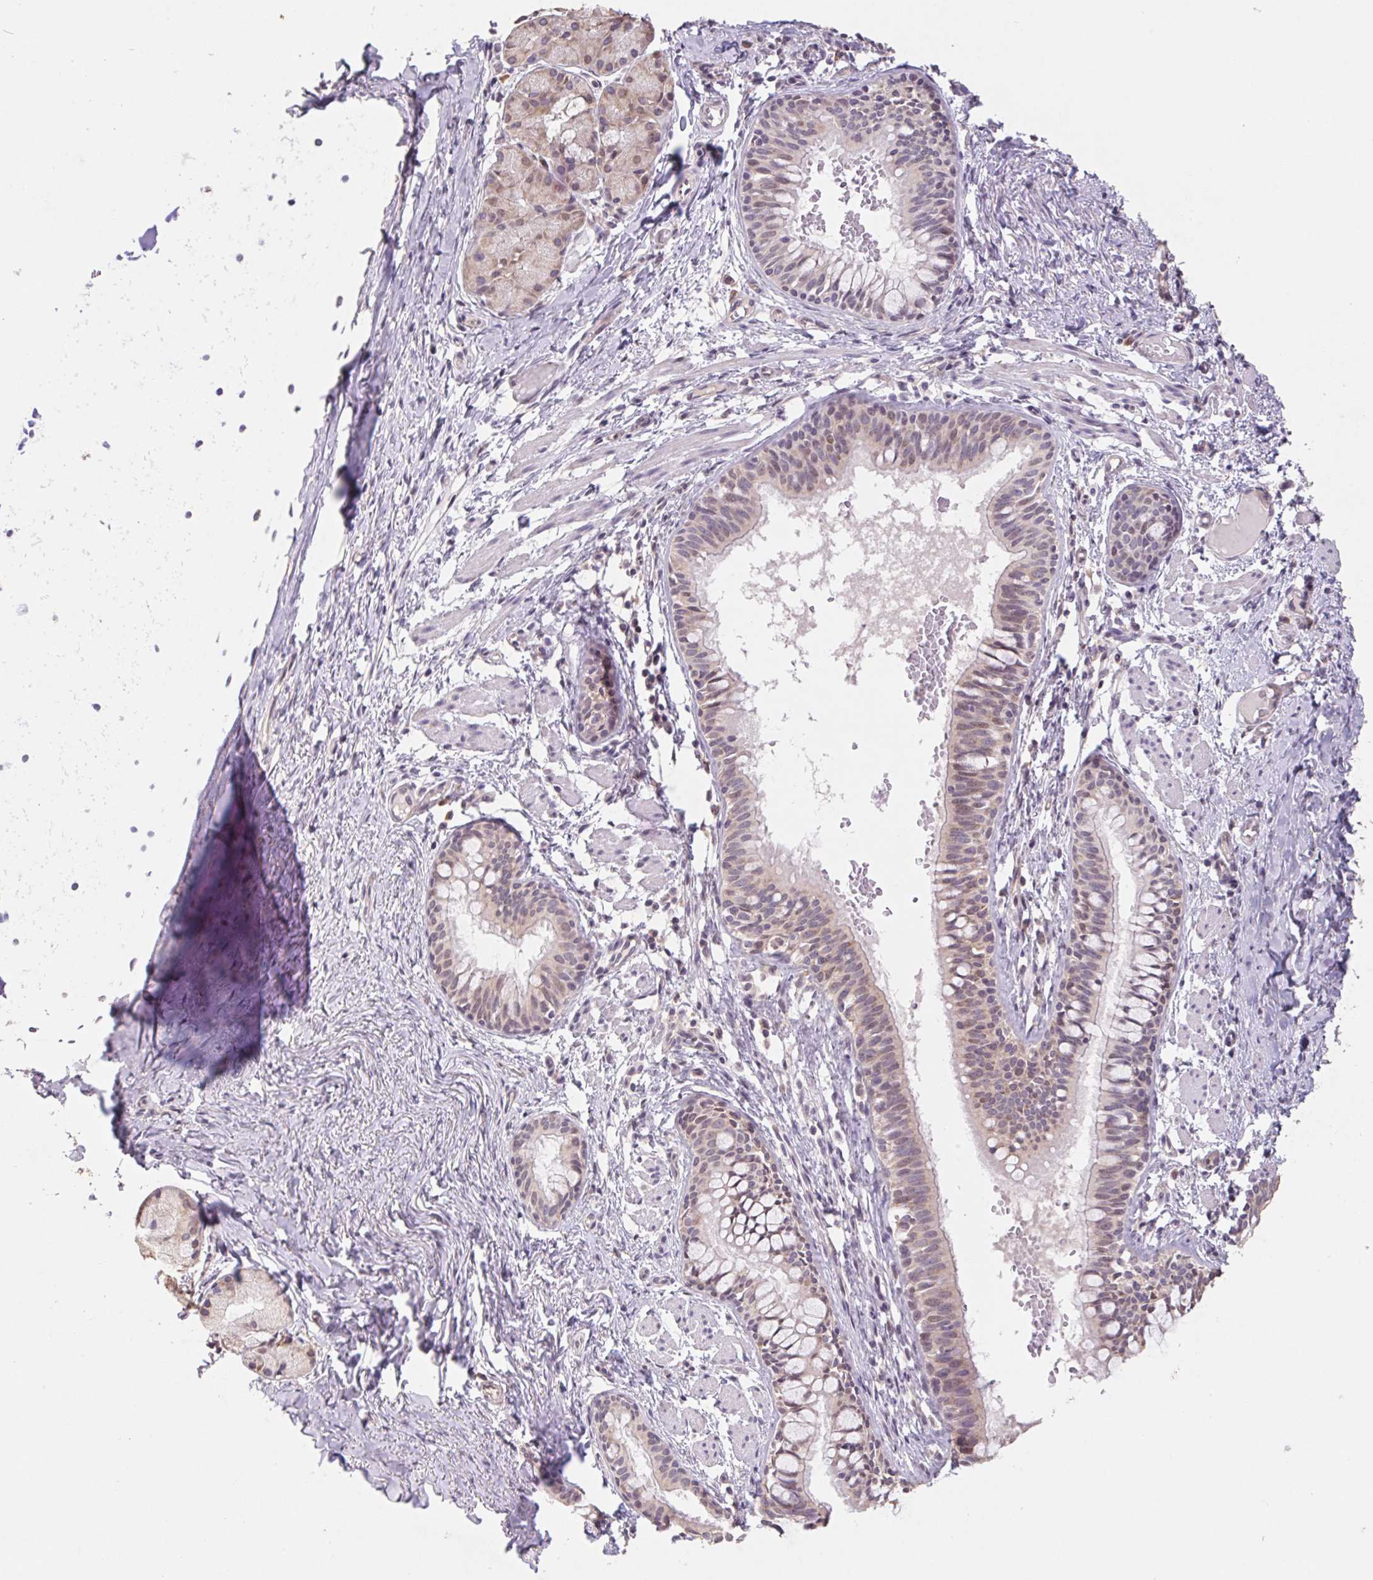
{"staining": {"intensity": "moderate", "quantity": "25%-75%", "location": "cytoplasmic/membranous"}, "tissue": "bronchus", "cell_type": "Respiratory epithelial cells", "image_type": "normal", "snomed": [{"axis": "morphology", "description": "Normal tissue, NOS"}, {"axis": "topography", "description": "Bronchus"}], "caption": "Protein staining of benign bronchus exhibits moderate cytoplasmic/membranous staining in about 25%-75% of respiratory epithelial cells. (DAB (3,3'-diaminobenzidine) IHC with brightfield microscopy, high magnification).", "gene": "RPL27A", "patient": {"sex": "male", "age": 1}}